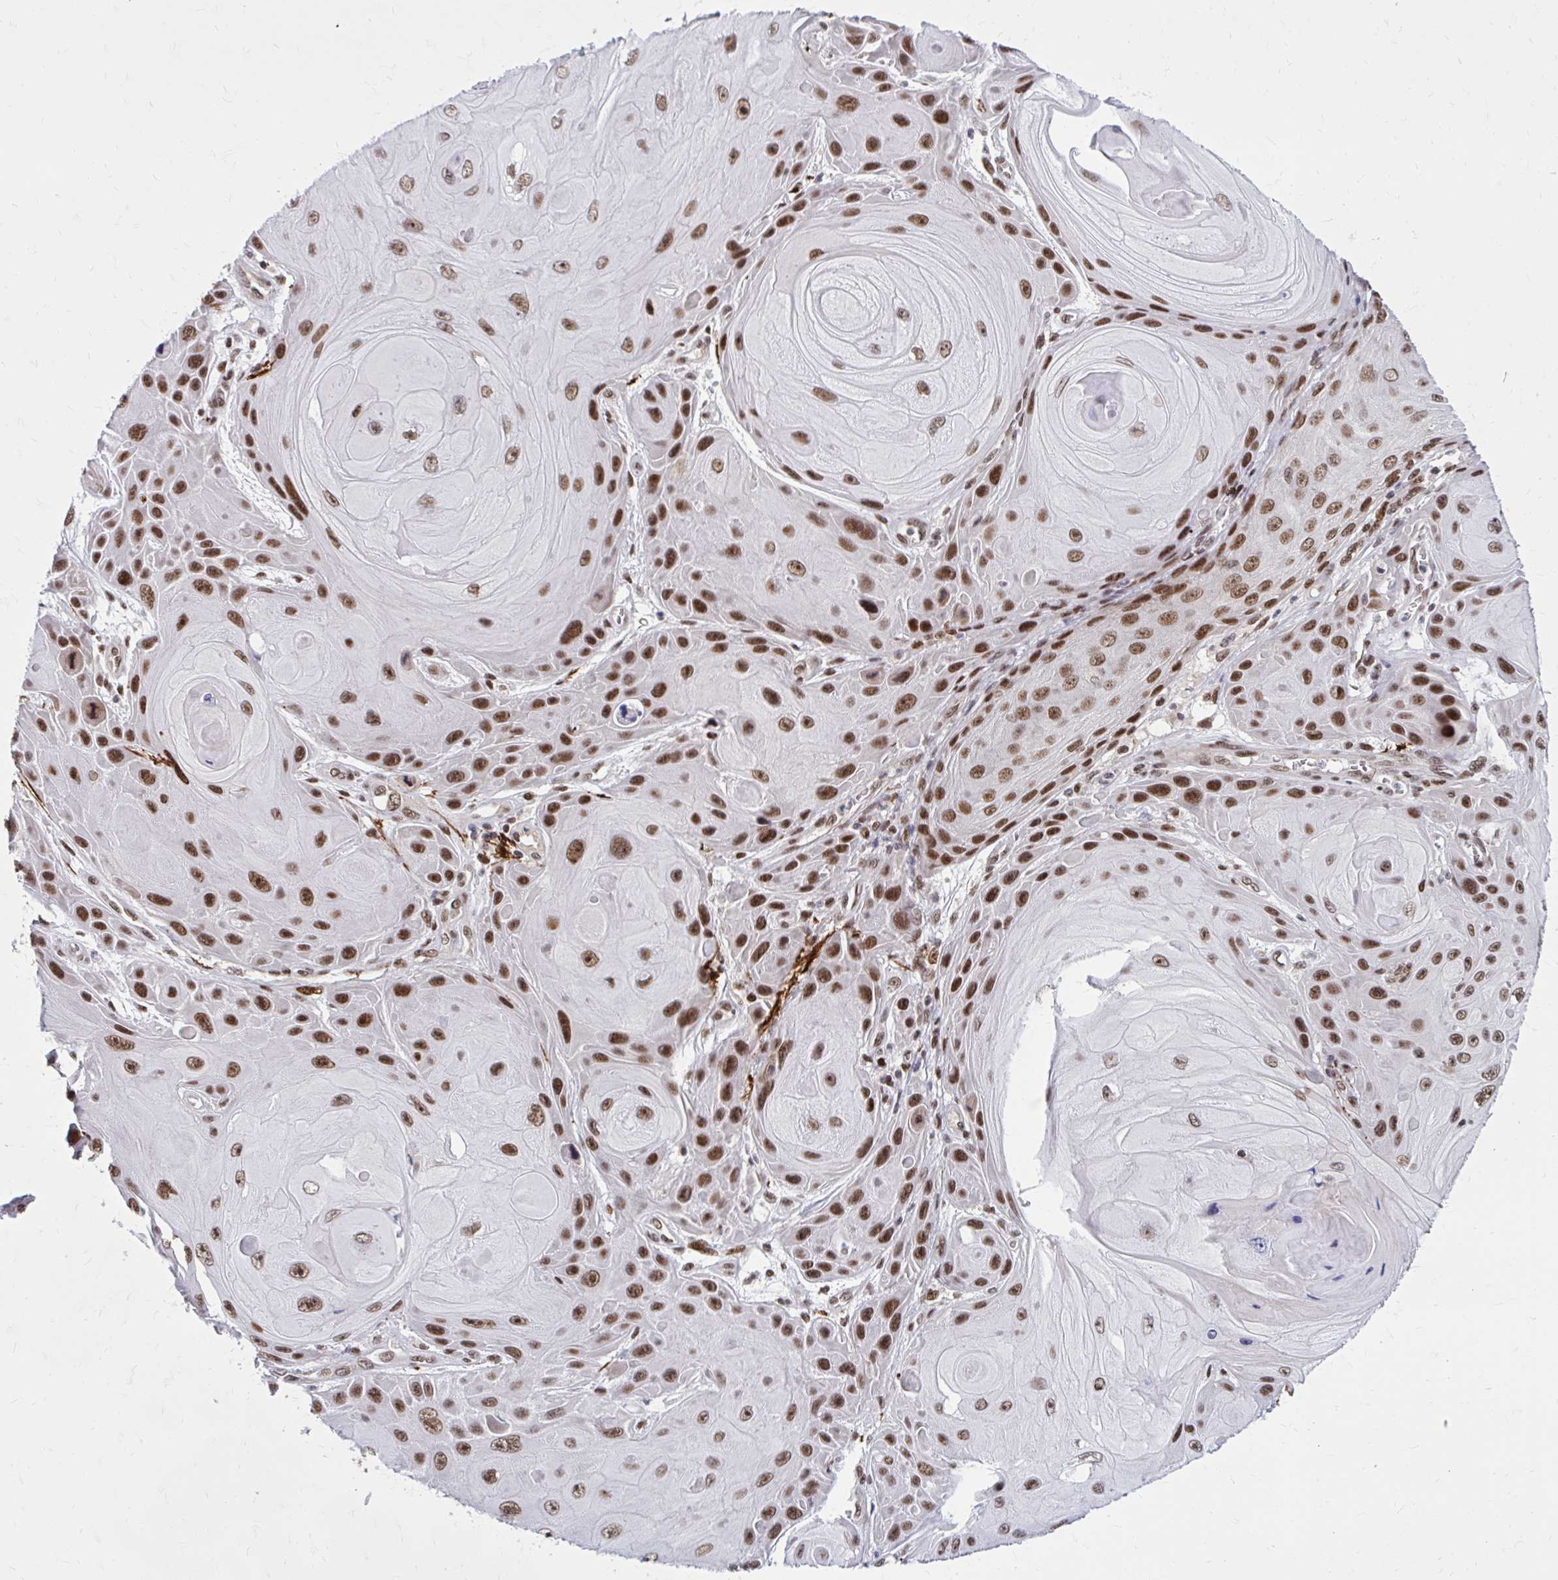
{"staining": {"intensity": "strong", "quantity": ">75%", "location": "nuclear"}, "tissue": "skin cancer", "cell_type": "Tumor cells", "image_type": "cancer", "snomed": [{"axis": "morphology", "description": "Squamous cell carcinoma, NOS"}, {"axis": "topography", "description": "Skin"}], "caption": "Skin squamous cell carcinoma stained for a protein shows strong nuclear positivity in tumor cells.", "gene": "PSME4", "patient": {"sex": "female", "age": 94}}